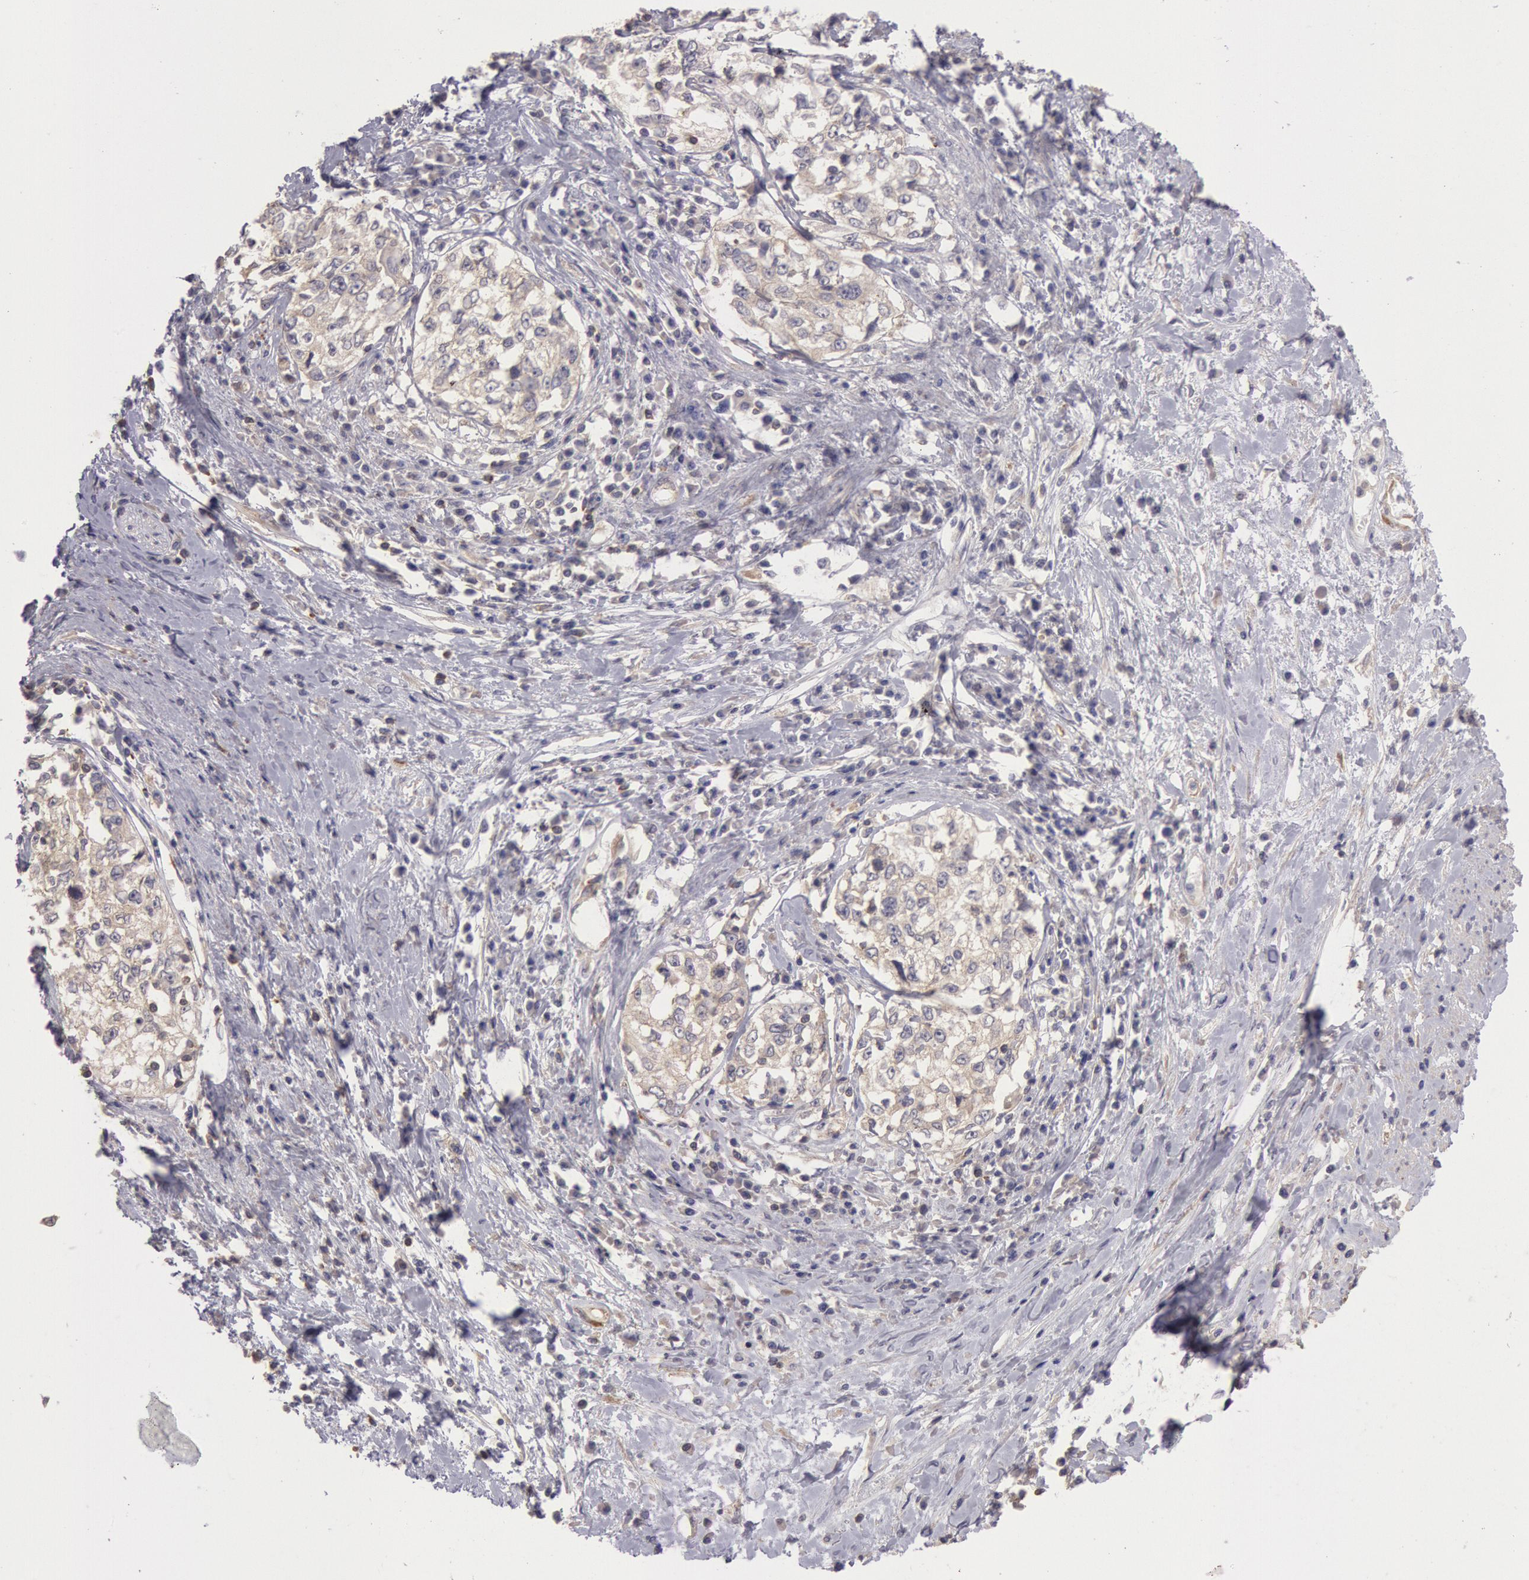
{"staining": {"intensity": "weak", "quantity": ">75%", "location": "cytoplasmic/membranous"}, "tissue": "cervical cancer", "cell_type": "Tumor cells", "image_type": "cancer", "snomed": [{"axis": "morphology", "description": "Squamous cell carcinoma, NOS"}, {"axis": "topography", "description": "Cervix"}], "caption": "DAB (3,3'-diaminobenzidine) immunohistochemical staining of cervical squamous cell carcinoma shows weak cytoplasmic/membranous protein positivity in approximately >75% of tumor cells. (IHC, brightfield microscopy, high magnification).", "gene": "NMT2", "patient": {"sex": "female", "age": 57}}